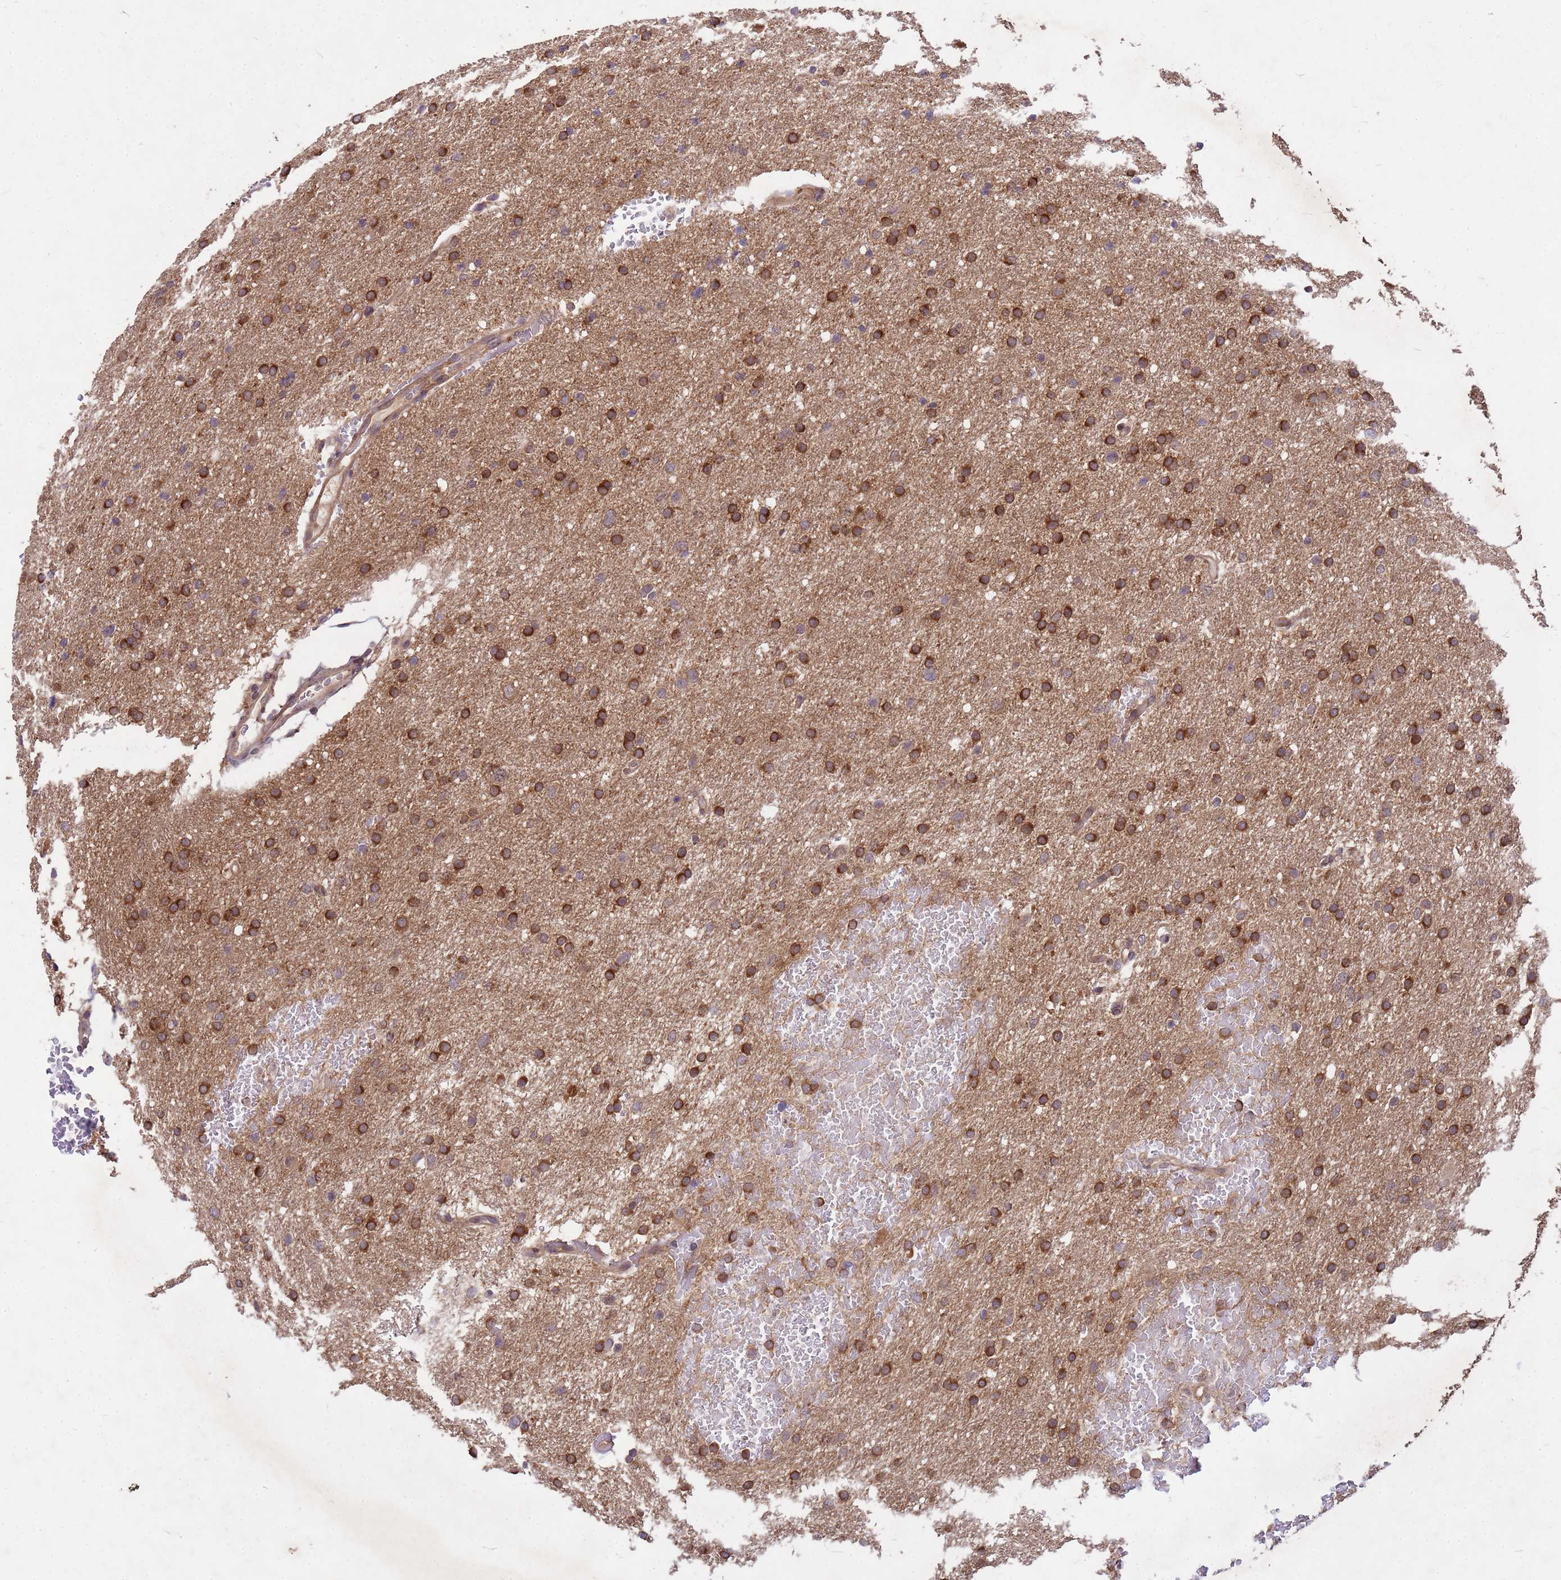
{"staining": {"intensity": "strong", "quantity": ">75%", "location": "cytoplasmic/membranous"}, "tissue": "glioma", "cell_type": "Tumor cells", "image_type": "cancer", "snomed": [{"axis": "morphology", "description": "Glioma, malignant, High grade"}, {"axis": "topography", "description": "Cerebral cortex"}], "caption": "Immunohistochemical staining of human malignant glioma (high-grade) displays strong cytoplasmic/membranous protein positivity in approximately >75% of tumor cells.", "gene": "PPP2CB", "patient": {"sex": "female", "age": 36}}